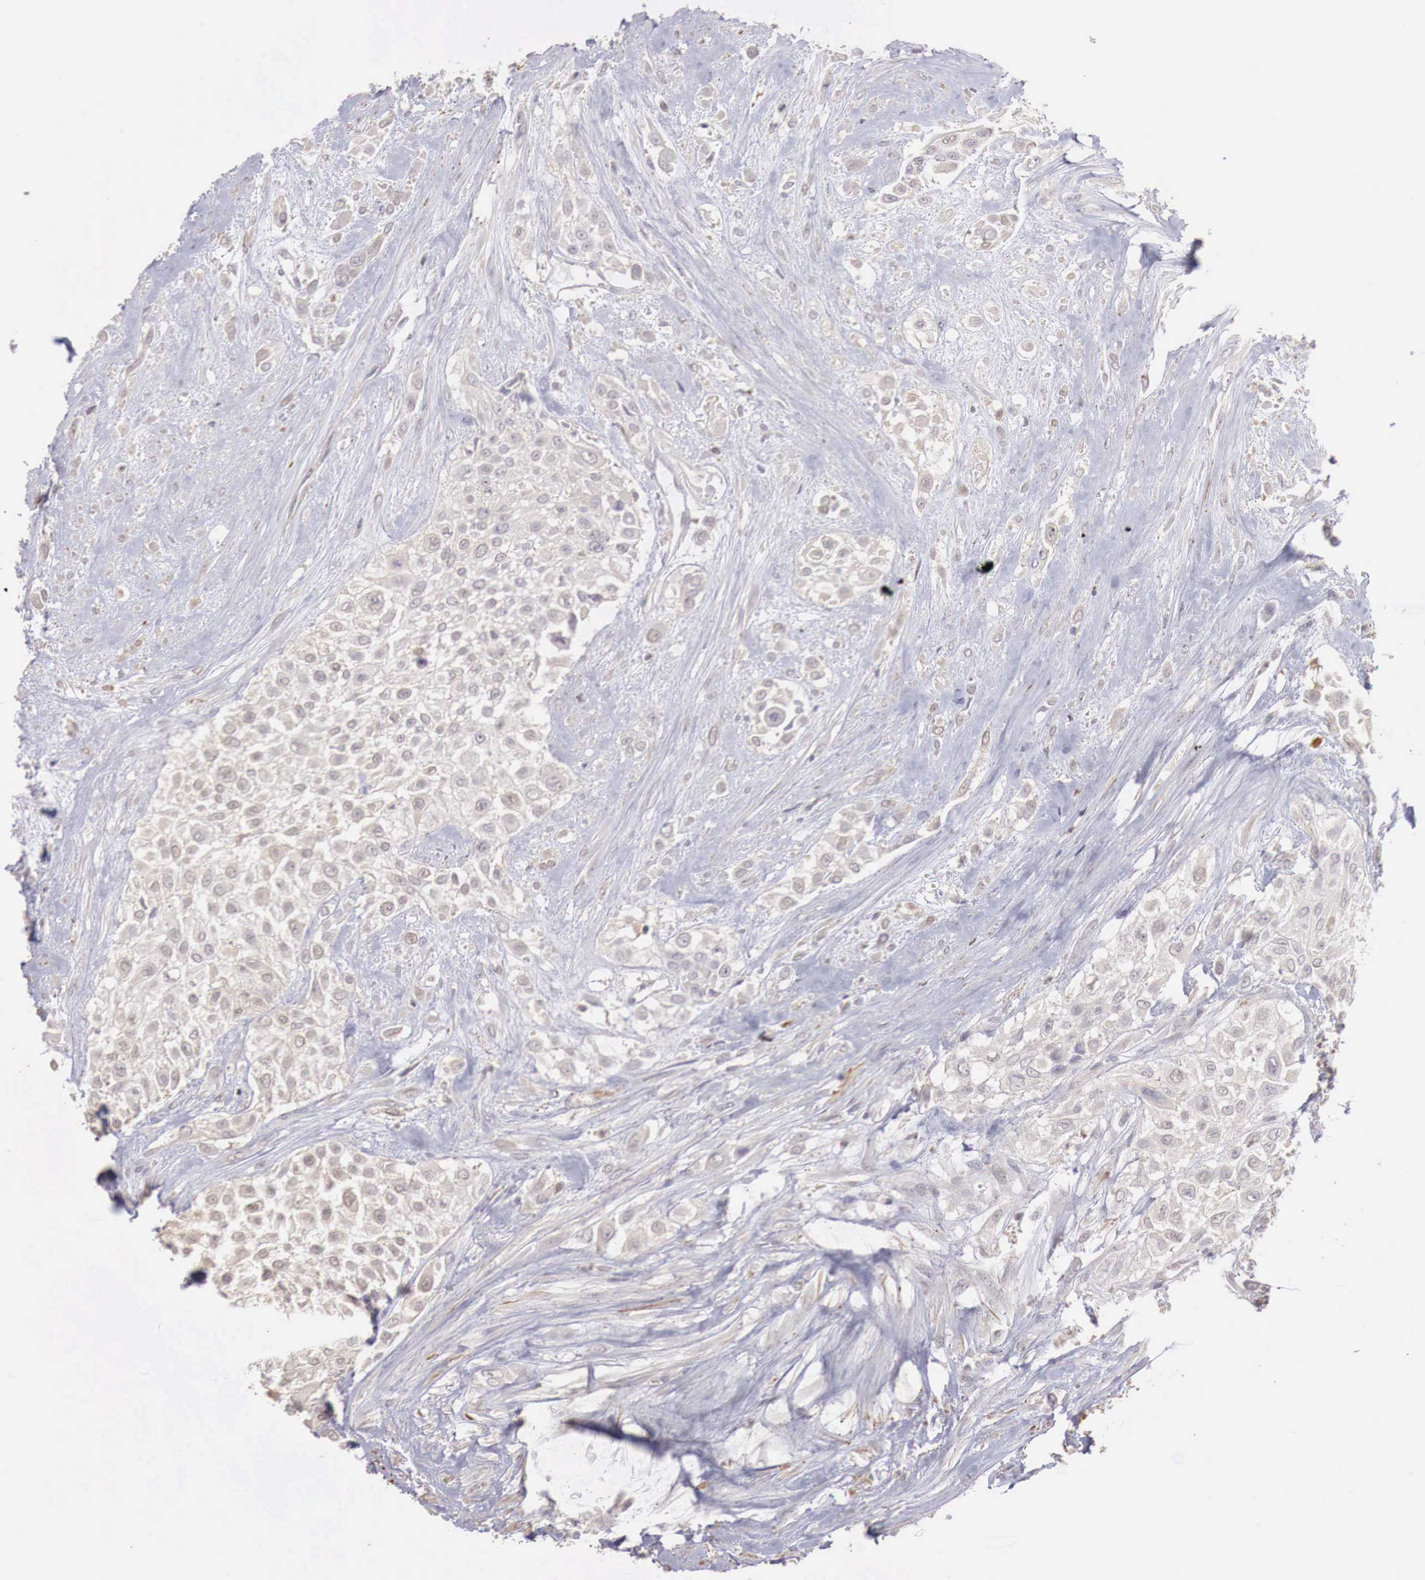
{"staining": {"intensity": "weak", "quantity": ">75%", "location": "cytoplasmic/membranous"}, "tissue": "urothelial cancer", "cell_type": "Tumor cells", "image_type": "cancer", "snomed": [{"axis": "morphology", "description": "Urothelial carcinoma, High grade"}, {"axis": "topography", "description": "Urinary bladder"}], "caption": "Weak cytoplasmic/membranous staining for a protein is identified in approximately >75% of tumor cells of urothelial cancer using immunohistochemistry.", "gene": "TBC1D9", "patient": {"sex": "male", "age": 57}}